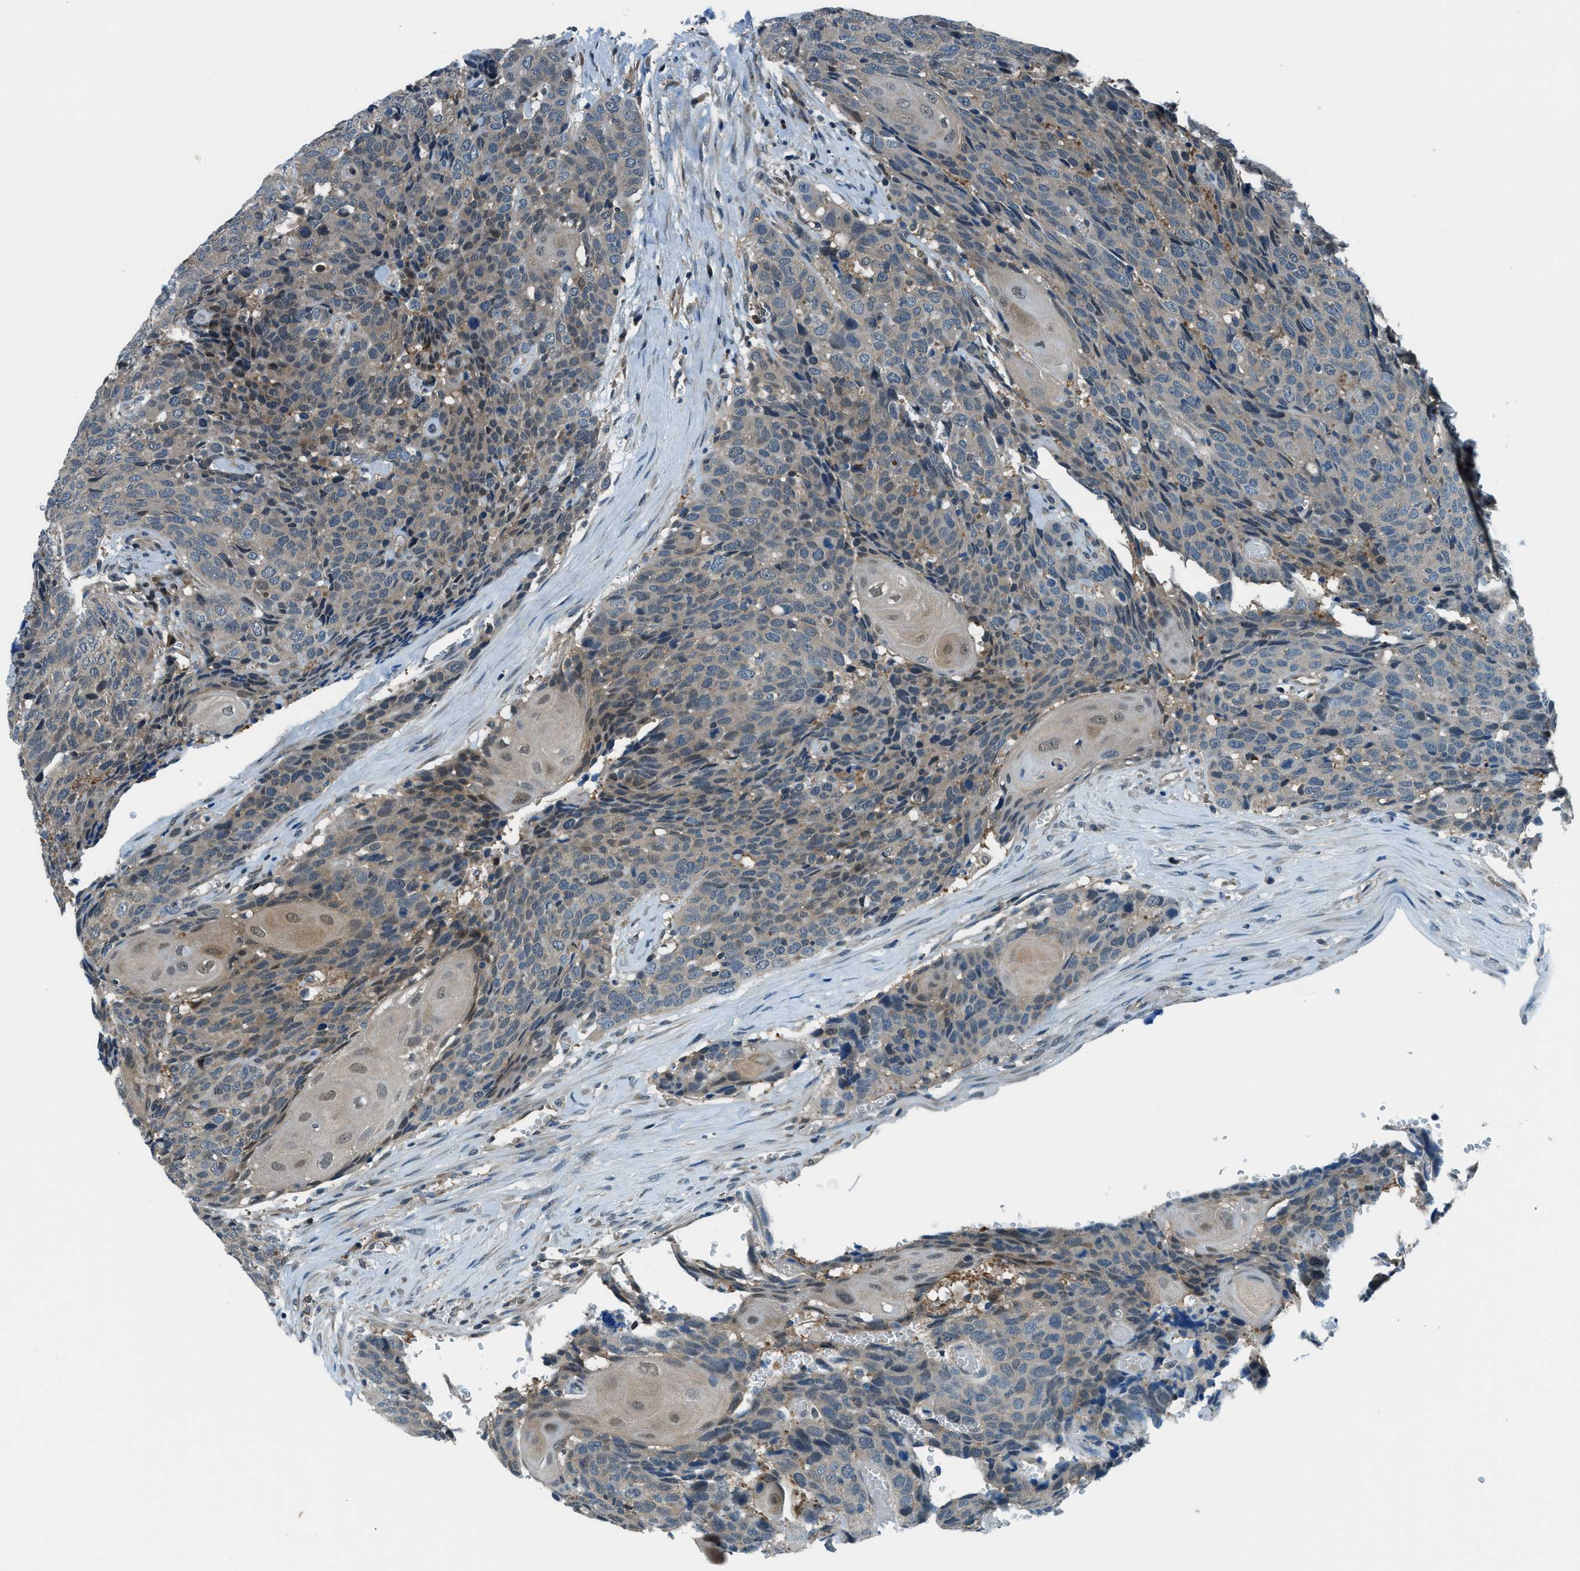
{"staining": {"intensity": "weak", "quantity": "<25%", "location": "cytoplasmic/membranous,nuclear"}, "tissue": "head and neck cancer", "cell_type": "Tumor cells", "image_type": "cancer", "snomed": [{"axis": "morphology", "description": "Squamous cell carcinoma, NOS"}, {"axis": "topography", "description": "Head-Neck"}], "caption": "Protein analysis of squamous cell carcinoma (head and neck) demonstrates no significant positivity in tumor cells.", "gene": "HEBP2", "patient": {"sex": "male", "age": 66}}